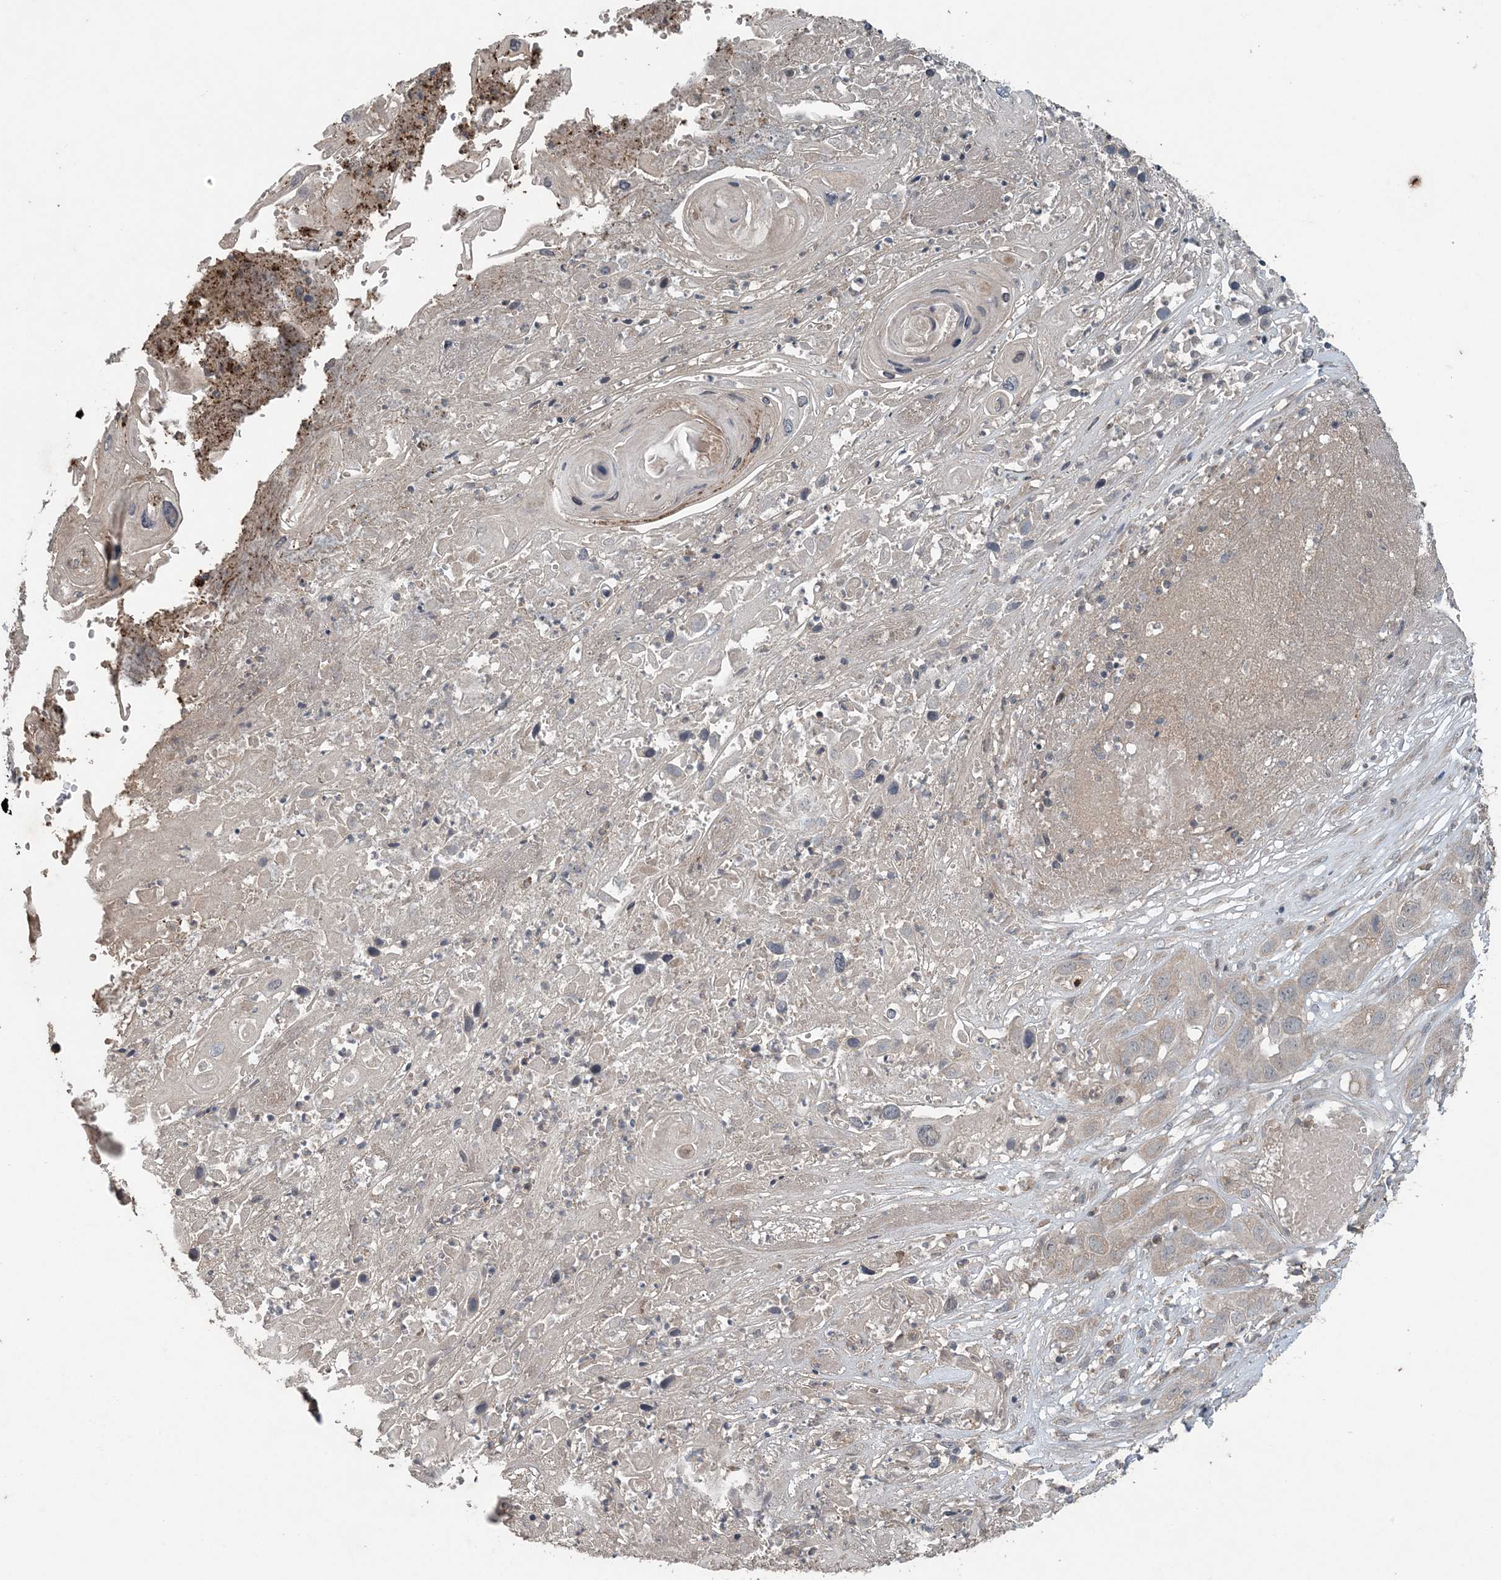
{"staining": {"intensity": "negative", "quantity": "none", "location": "none"}, "tissue": "skin cancer", "cell_type": "Tumor cells", "image_type": "cancer", "snomed": [{"axis": "morphology", "description": "Squamous cell carcinoma, NOS"}, {"axis": "topography", "description": "Skin"}], "caption": "An immunohistochemistry (IHC) image of skin squamous cell carcinoma is shown. There is no staining in tumor cells of skin squamous cell carcinoma.", "gene": "MYO9B", "patient": {"sex": "male", "age": 55}}